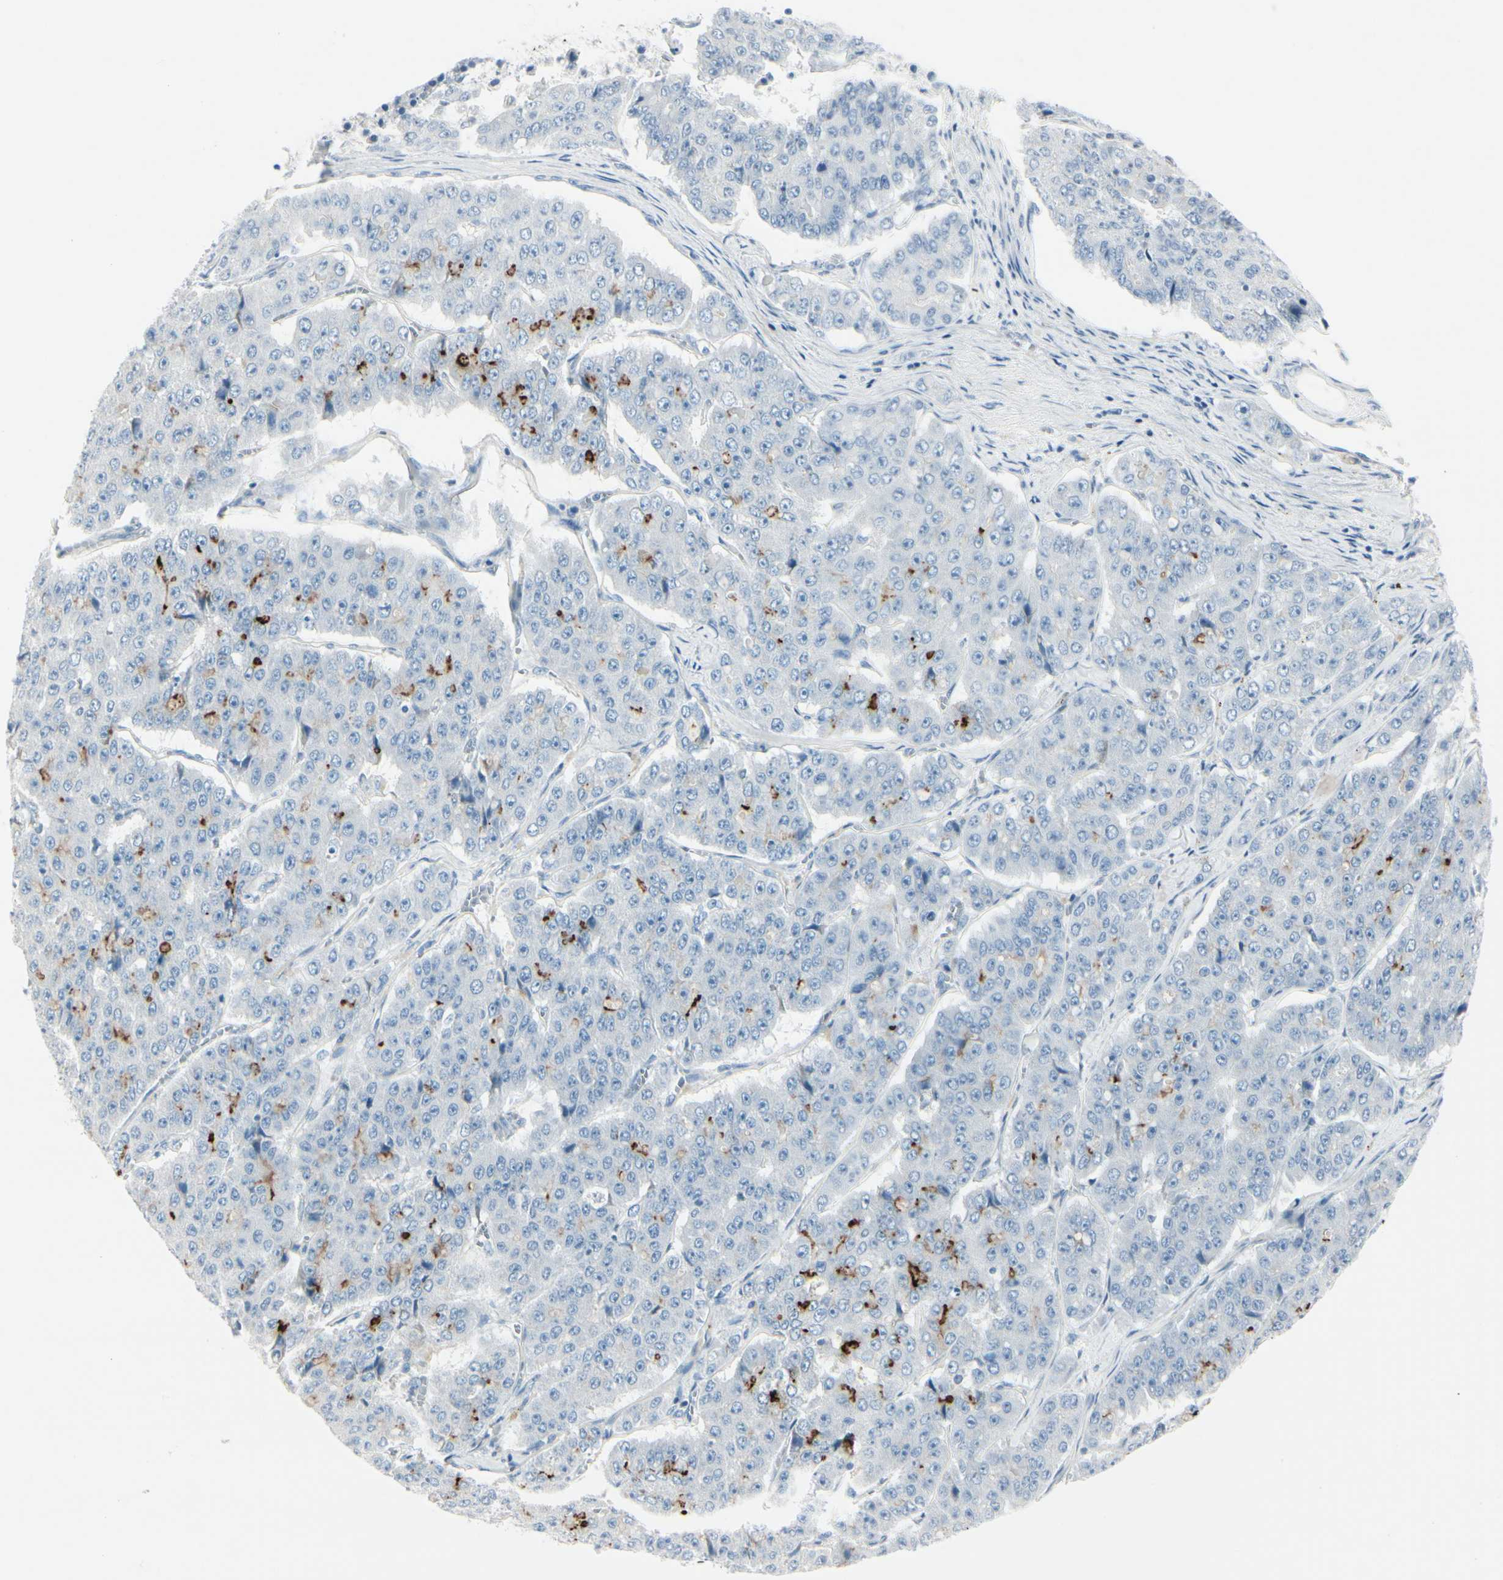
{"staining": {"intensity": "strong", "quantity": "<25%", "location": "cytoplasmic/membranous"}, "tissue": "pancreatic cancer", "cell_type": "Tumor cells", "image_type": "cancer", "snomed": [{"axis": "morphology", "description": "Adenocarcinoma, NOS"}, {"axis": "topography", "description": "Pancreas"}], "caption": "Pancreatic cancer stained for a protein (brown) reveals strong cytoplasmic/membranous positive staining in about <25% of tumor cells.", "gene": "CDHR5", "patient": {"sex": "male", "age": 50}}